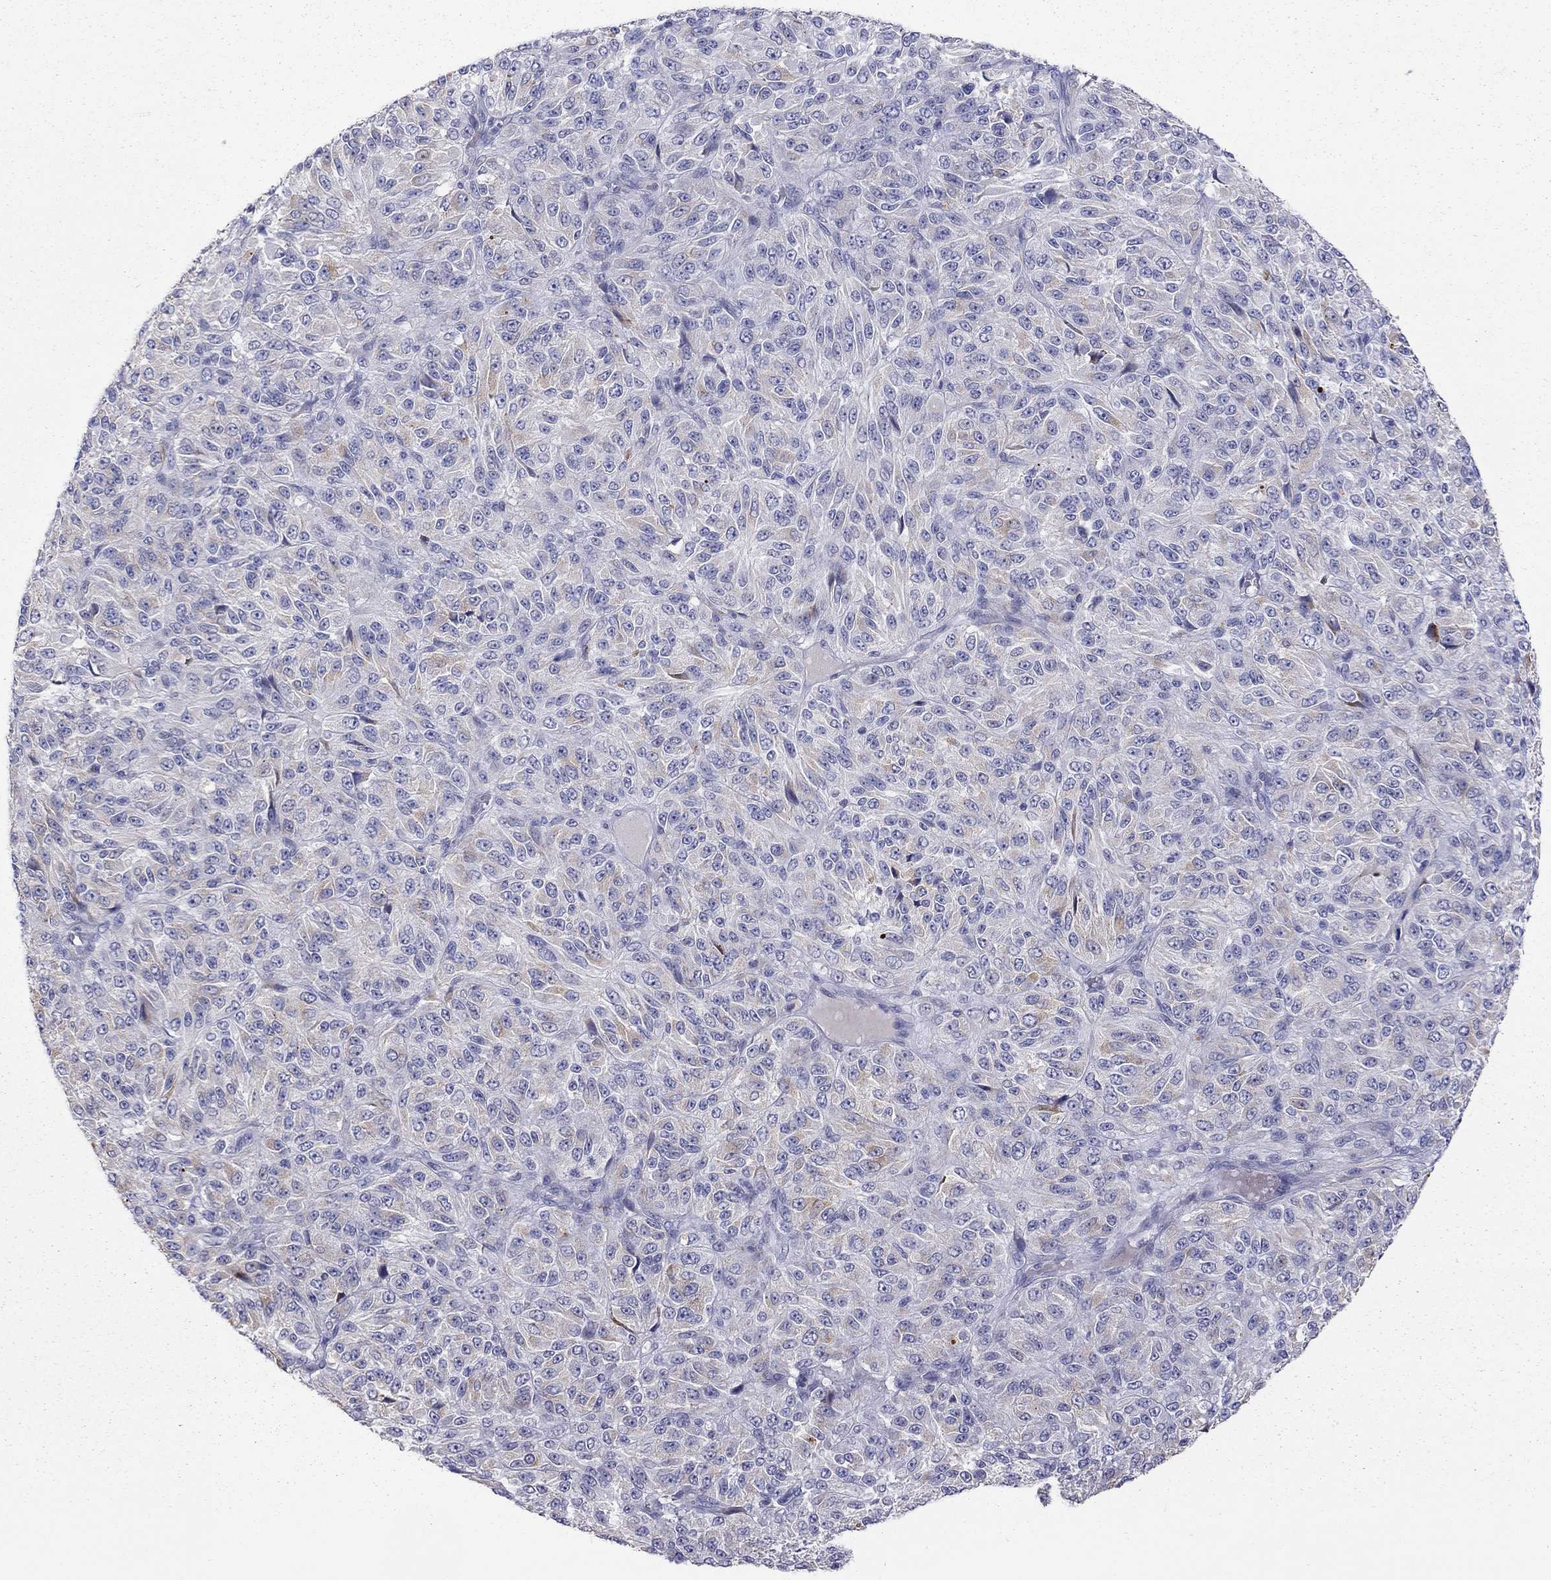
{"staining": {"intensity": "negative", "quantity": "none", "location": "none"}, "tissue": "melanoma", "cell_type": "Tumor cells", "image_type": "cancer", "snomed": [{"axis": "morphology", "description": "Malignant melanoma, Metastatic site"}, {"axis": "topography", "description": "Brain"}], "caption": "Melanoma was stained to show a protein in brown. There is no significant staining in tumor cells.", "gene": "STAR", "patient": {"sex": "female", "age": 56}}